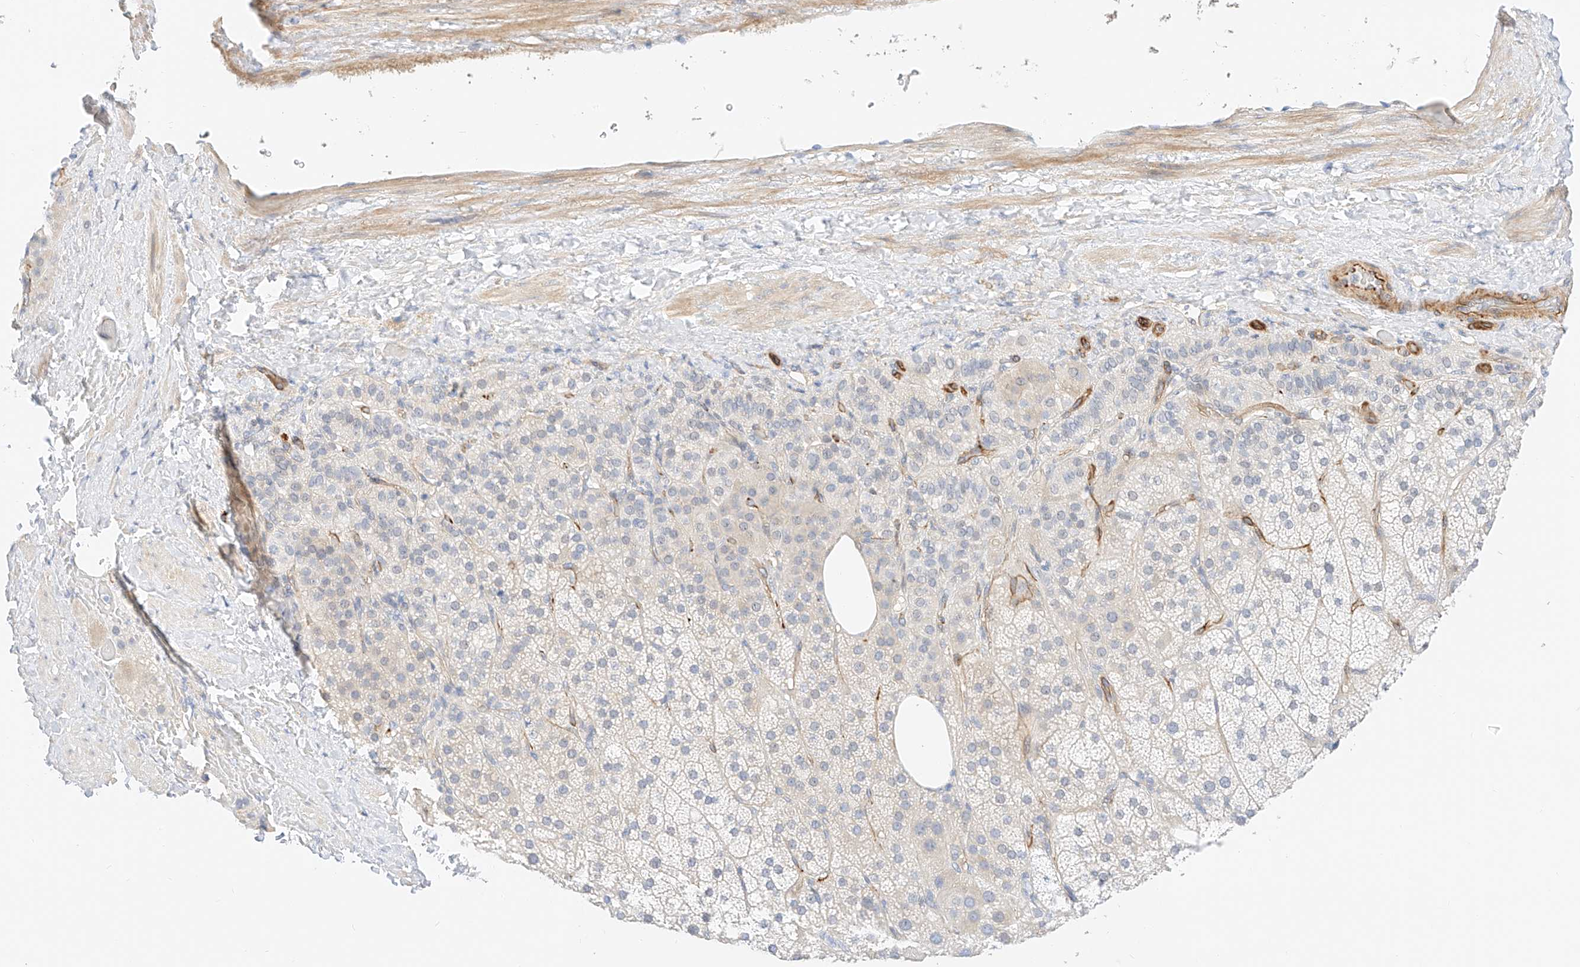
{"staining": {"intensity": "negative", "quantity": "none", "location": "none"}, "tissue": "adrenal gland", "cell_type": "Glandular cells", "image_type": "normal", "snomed": [{"axis": "morphology", "description": "Normal tissue, NOS"}, {"axis": "topography", "description": "Adrenal gland"}], "caption": "This micrograph is of unremarkable adrenal gland stained with immunohistochemistry to label a protein in brown with the nuclei are counter-stained blue. There is no expression in glandular cells.", "gene": "CDCP2", "patient": {"sex": "female", "age": 59}}